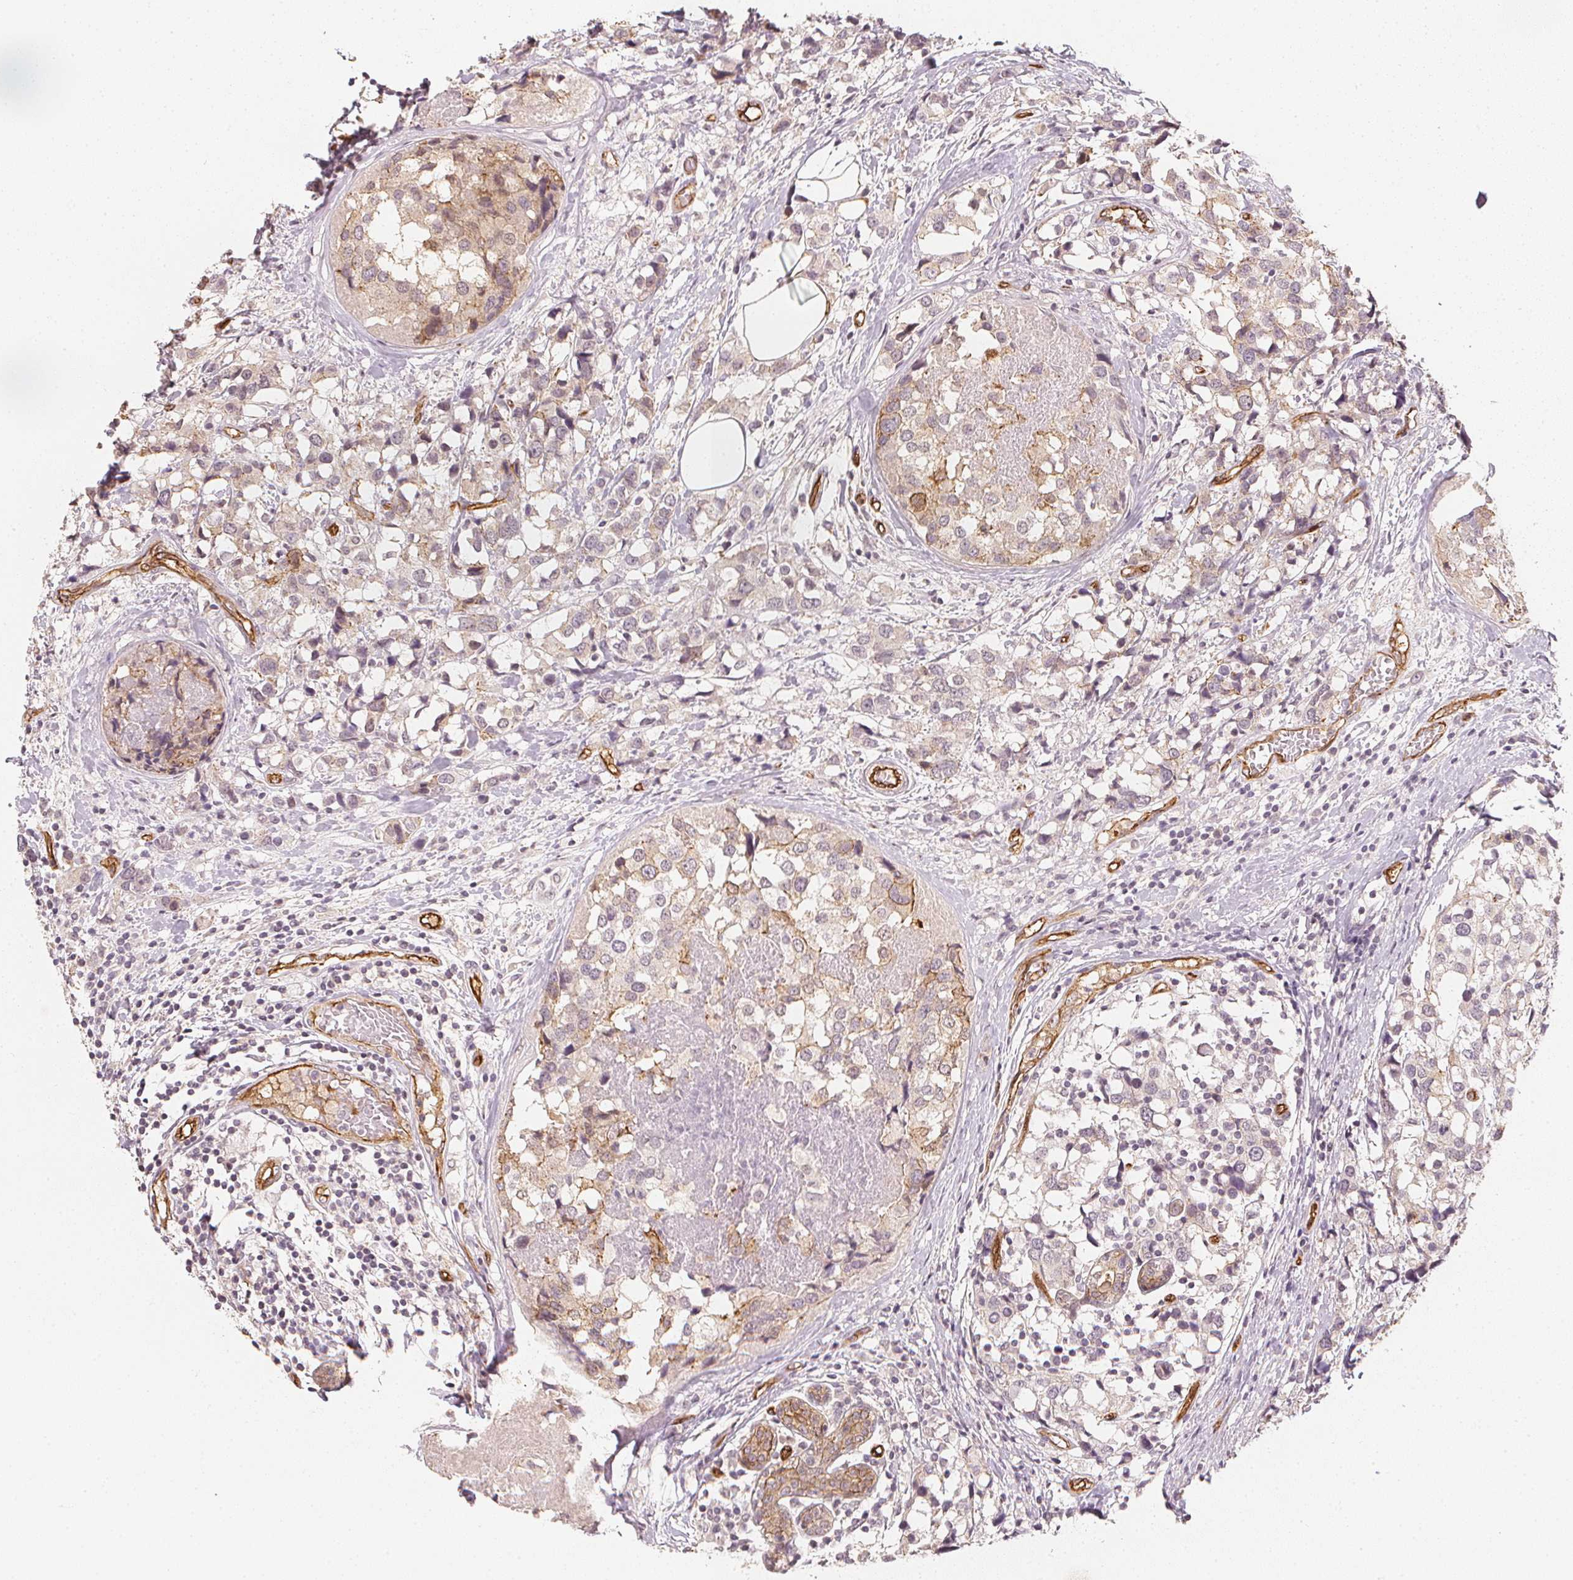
{"staining": {"intensity": "weak", "quantity": "<25%", "location": "cytoplasmic/membranous"}, "tissue": "breast cancer", "cell_type": "Tumor cells", "image_type": "cancer", "snomed": [{"axis": "morphology", "description": "Lobular carcinoma"}, {"axis": "topography", "description": "Breast"}], "caption": "IHC photomicrograph of neoplastic tissue: lobular carcinoma (breast) stained with DAB (3,3'-diaminobenzidine) exhibits no significant protein positivity in tumor cells.", "gene": "CIB1", "patient": {"sex": "female", "age": 59}}